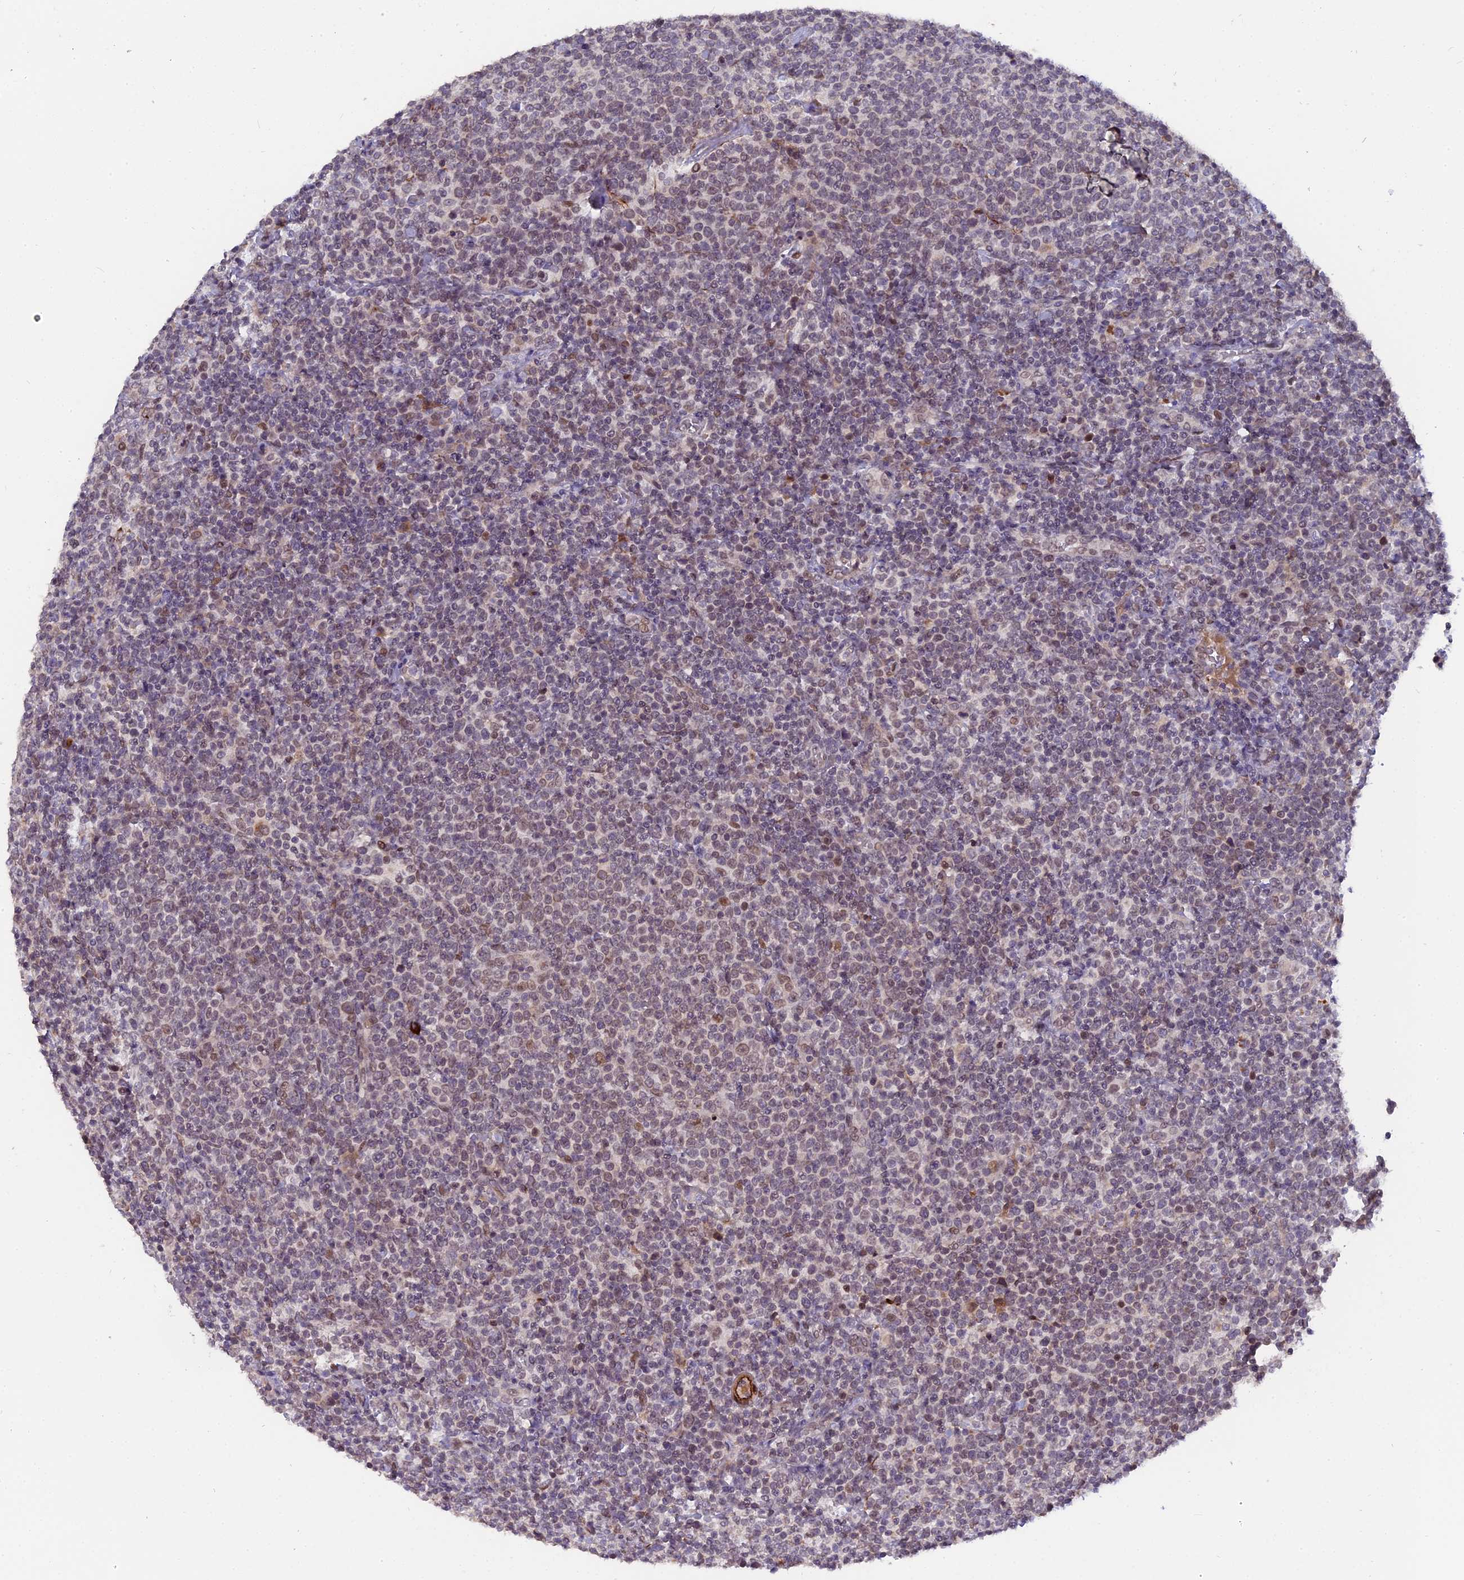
{"staining": {"intensity": "weak", "quantity": "25%-75%", "location": "nuclear"}, "tissue": "lymphoma", "cell_type": "Tumor cells", "image_type": "cancer", "snomed": [{"axis": "morphology", "description": "Malignant lymphoma, non-Hodgkin's type, High grade"}, {"axis": "topography", "description": "Lymph node"}], "caption": "Protein expression analysis of malignant lymphoma, non-Hodgkin's type (high-grade) exhibits weak nuclear expression in approximately 25%-75% of tumor cells.", "gene": "PYGO1", "patient": {"sex": "male", "age": 61}}